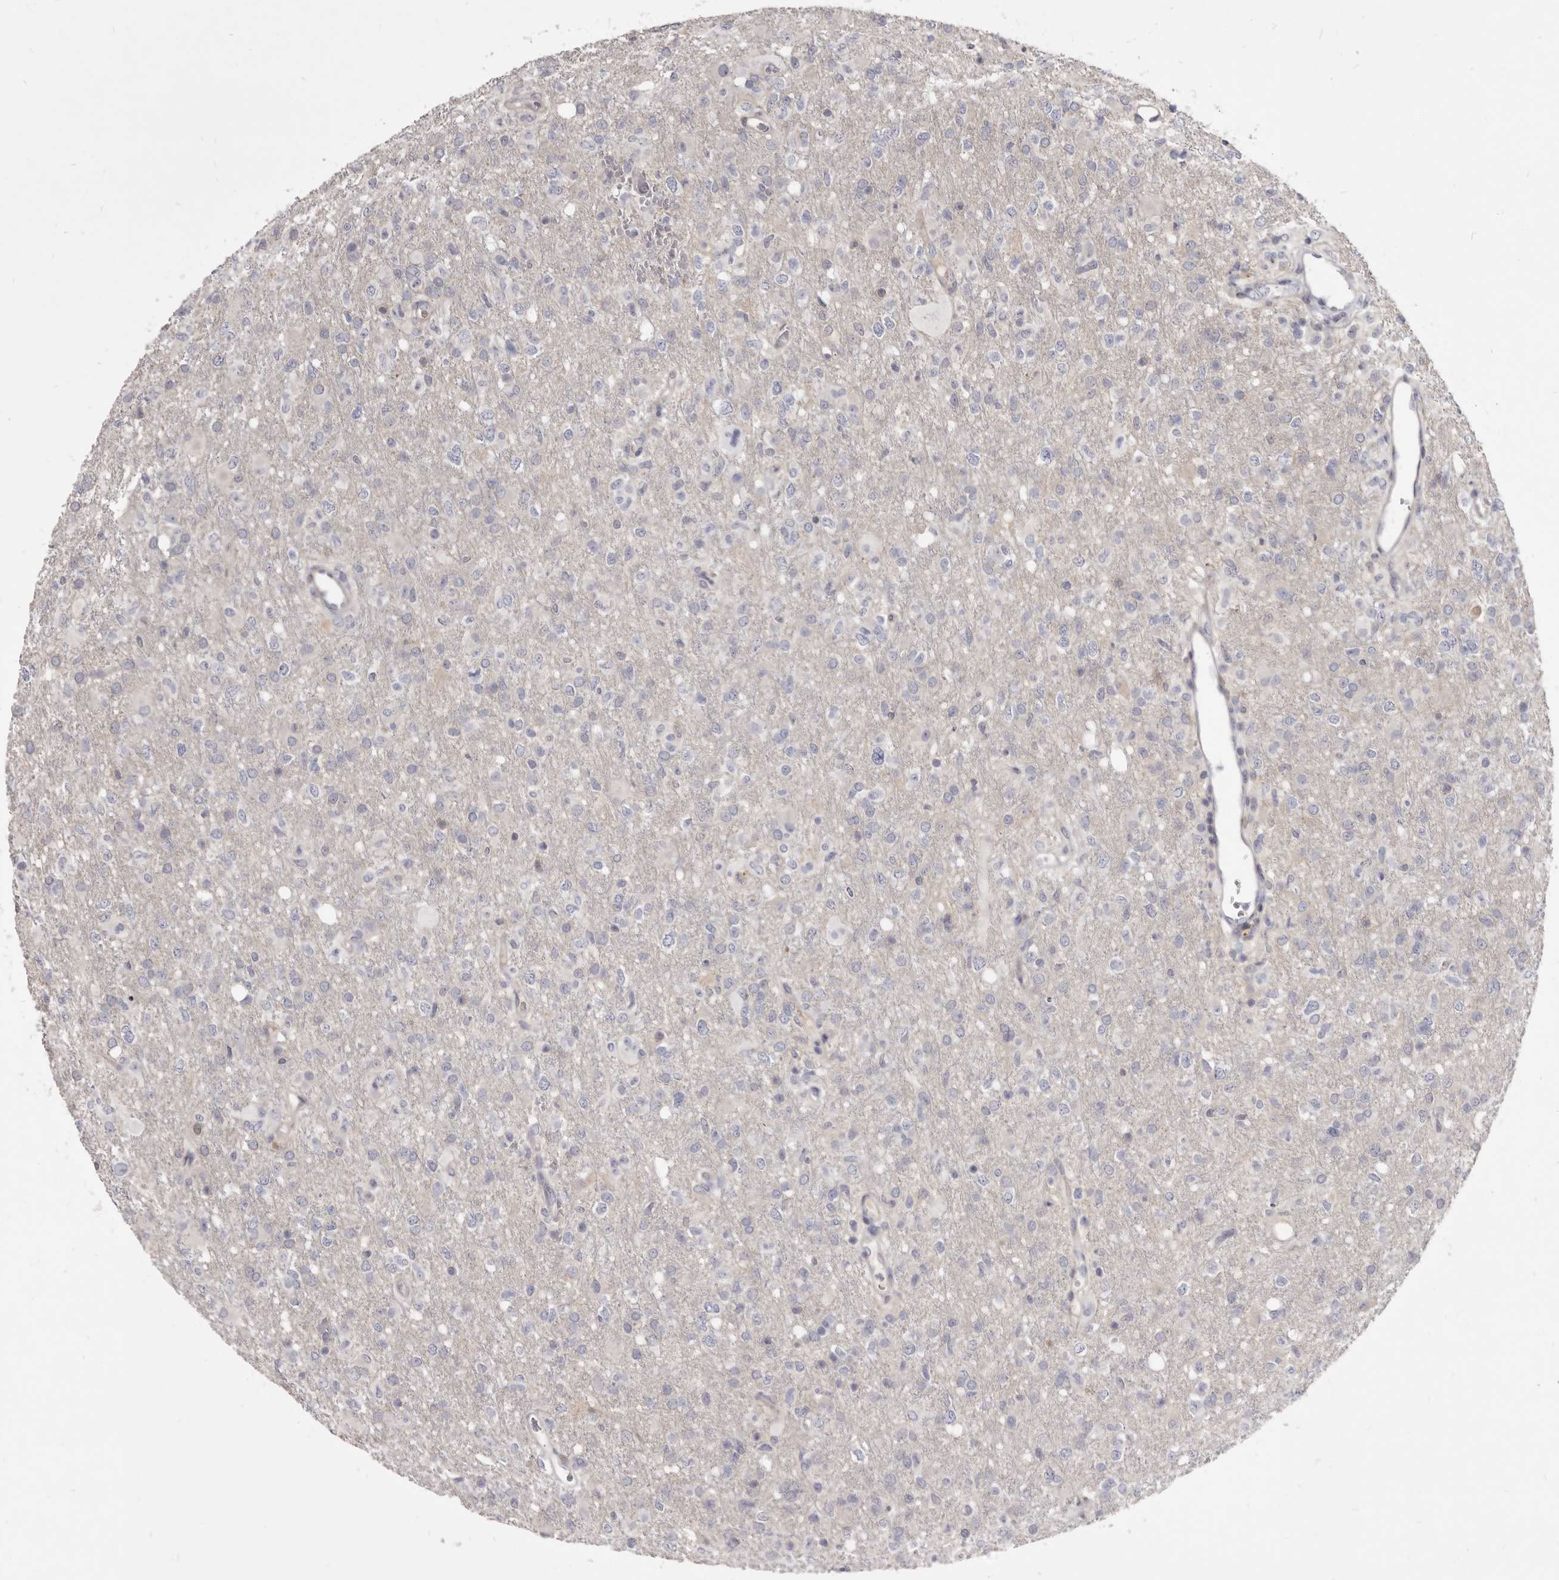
{"staining": {"intensity": "negative", "quantity": "none", "location": "none"}, "tissue": "glioma", "cell_type": "Tumor cells", "image_type": "cancer", "snomed": [{"axis": "morphology", "description": "Glioma, malignant, High grade"}, {"axis": "topography", "description": "Brain"}], "caption": "The immunohistochemistry (IHC) micrograph has no significant positivity in tumor cells of glioma tissue.", "gene": "FAS", "patient": {"sex": "female", "age": 57}}